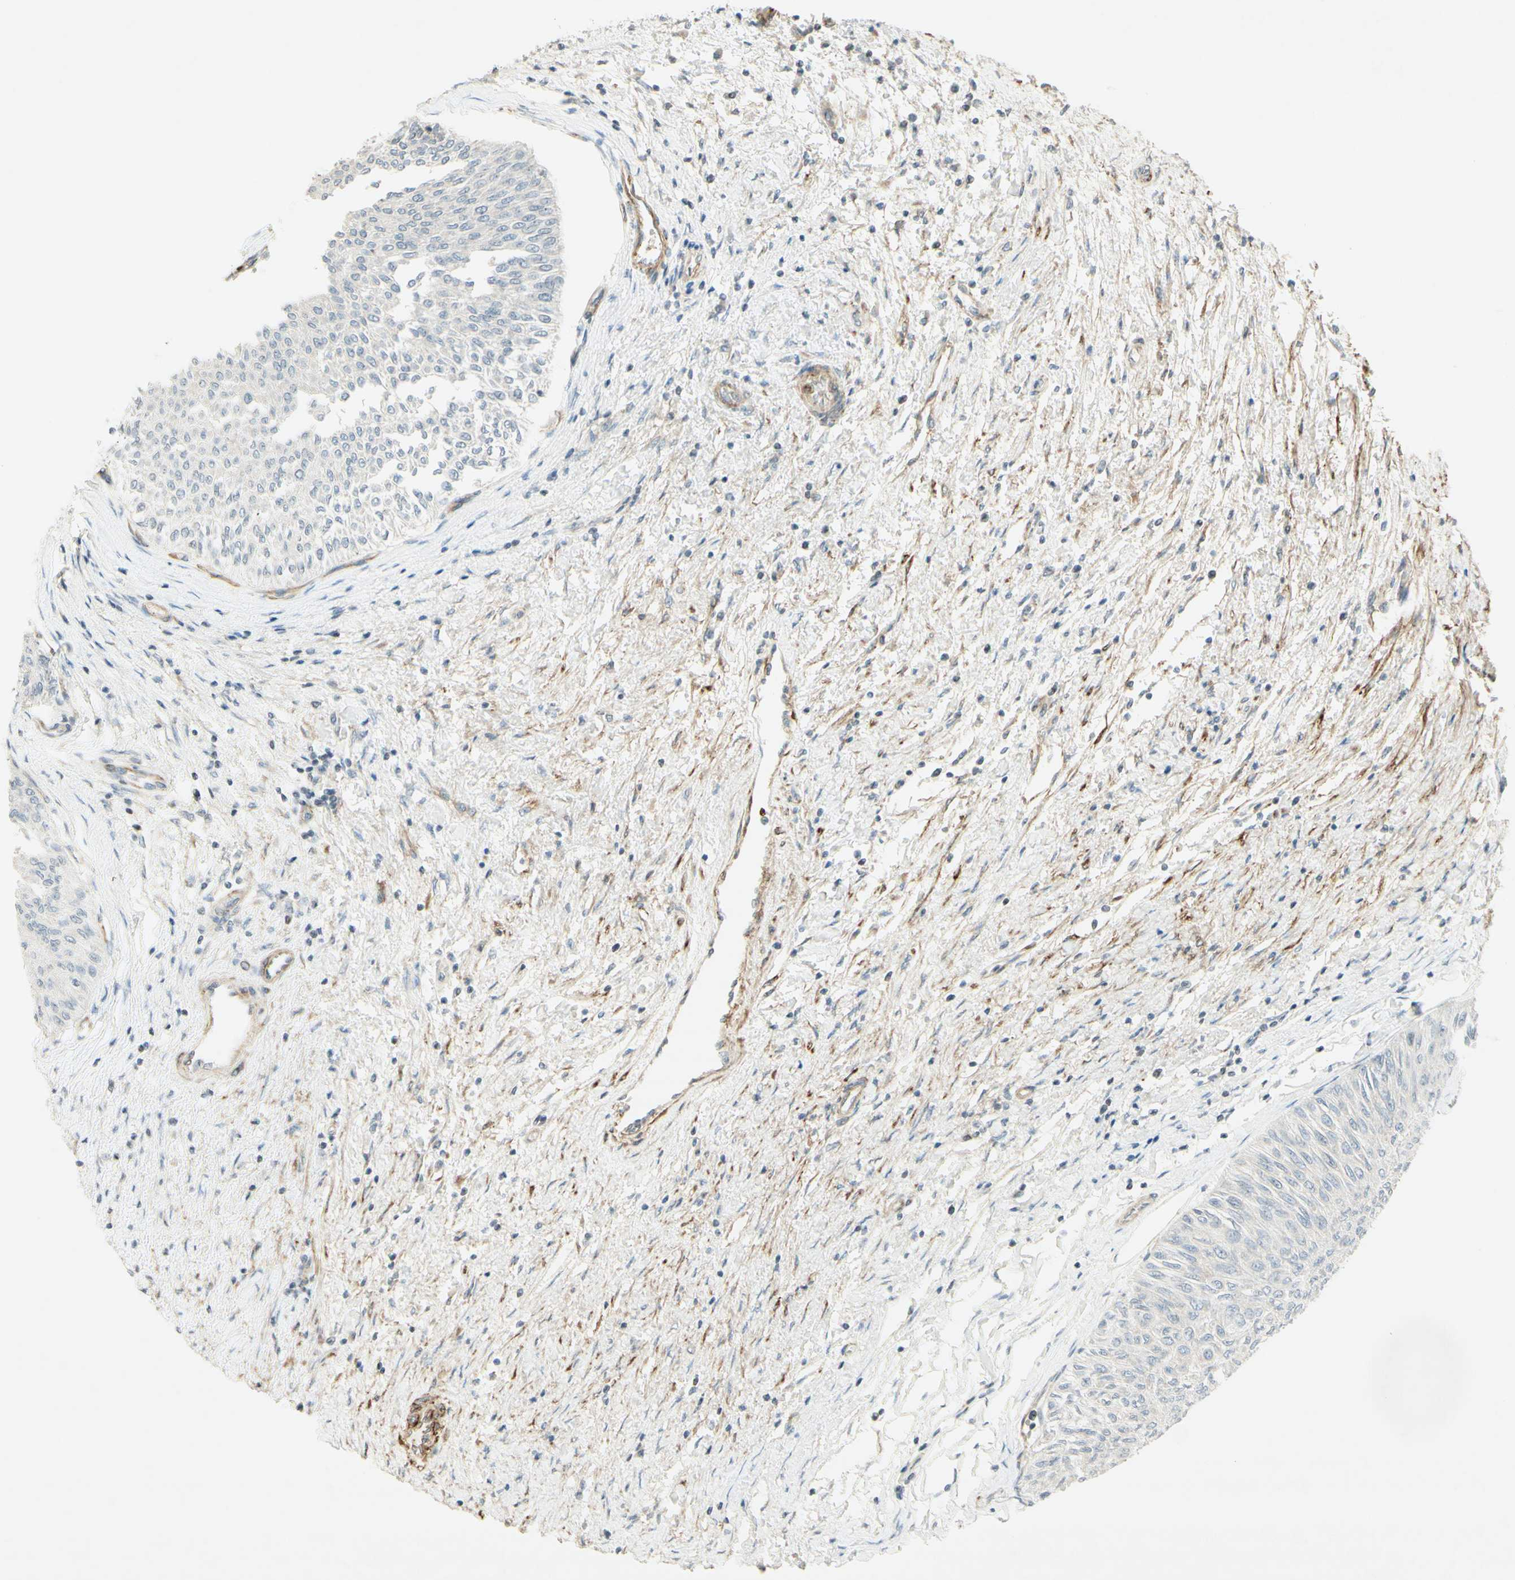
{"staining": {"intensity": "negative", "quantity": "none", "location": "none"}, "tissue": "urothelial cancer", "cell_type": "Tumor cells", "image_type": "cancer", "snomed": [{"axis": "morphology", "description": "Urothelial carcinoma, Low grade"}, {"axis": "topography", "description": "Urinary bladder"}], "caption": "An IHC histopathology image of urothelial carcinoma (low-grade) is shown. There is no staining in tumor cells of urothelial carcinoma (low-grade). (DAB (3,3'-diaminobenzidine) immunohistochemistry visualized using brightfield microscopy, high magnification).", "gene": "MAP1B", "patient": {"sex": "male", "age": 78}}